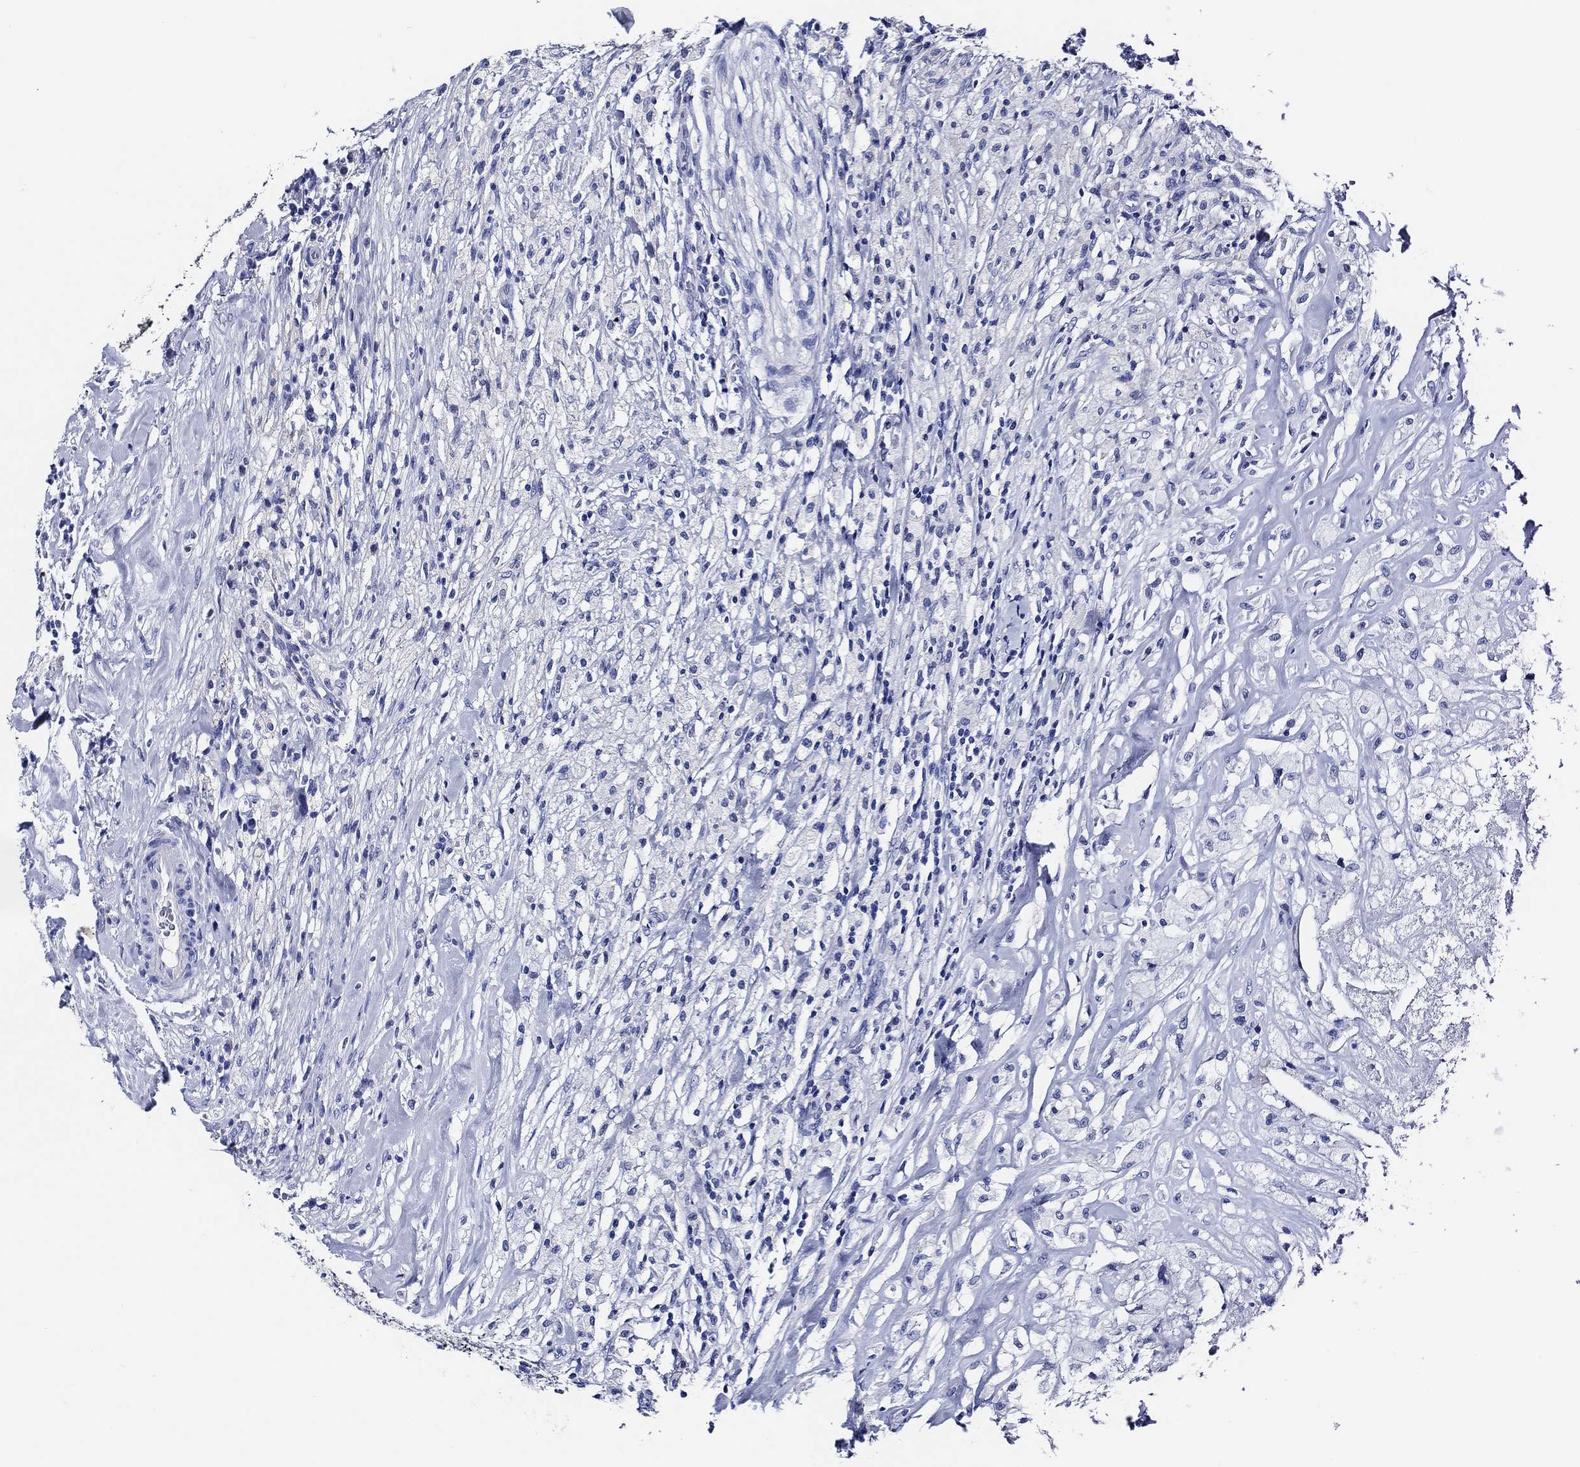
{"staining": {"intensity": "negative", "quantity": "none", "location": "none"}, "tissue": "testis cancer", "cell_type": "Tumor cells", "image_type": "cancer", "snomed": [{"axis": "morphology", "description": "Necrosis, NOS"}, {"axis": "morphology", "description": "Carcinoma, Embryonal, NOS"}, {"axis": "topography", "description": "Testis"}], "caption": "The micrograph shows no significant positivity in tumor cells of testis cancer.", "gene": "WDR62", "patient": {"sex": "male", "age": 19}}